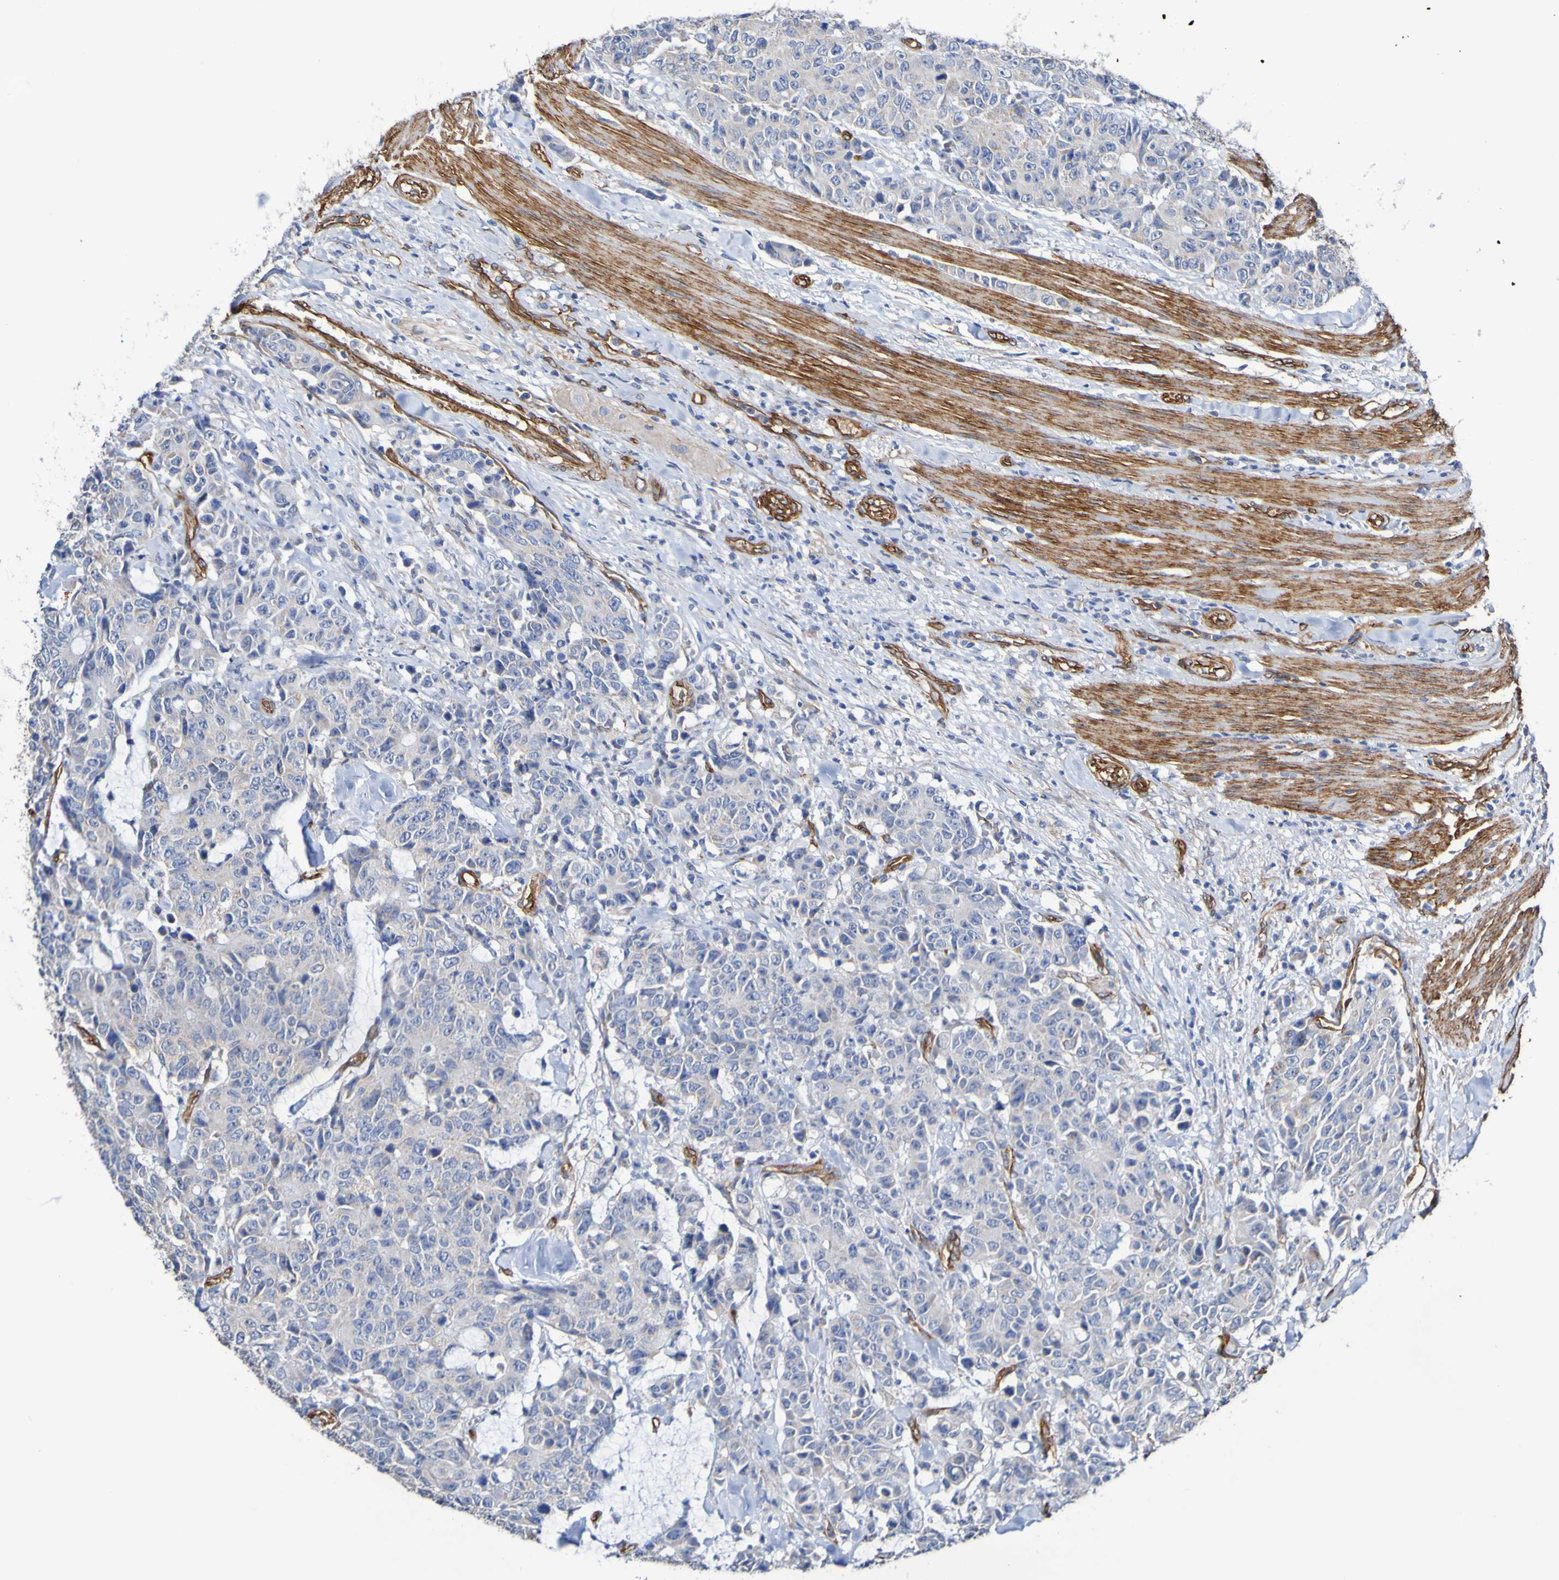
{"staining": {"intensity": "weak", "quantity": "<25%", "location": "cytoplasmic/membranous"}, "tissue": "colorectal cancer", "cell_type": "Tumor cells", "image_type": "cancer", "snomed": [{"axis": "morphology", "description": "Adenocarcinoma, NOS"}, {"axis": "topography", "description": "Colon"}], "caption": "Immunohistochemical staining of human colorectal cancer exhibits no significant staining in tumor cells. (Immunohistochemistry, brightfield microscopy, high magnification).", "gene": "ELMOD3", "patient": {"sex": "female", "age": 86}}